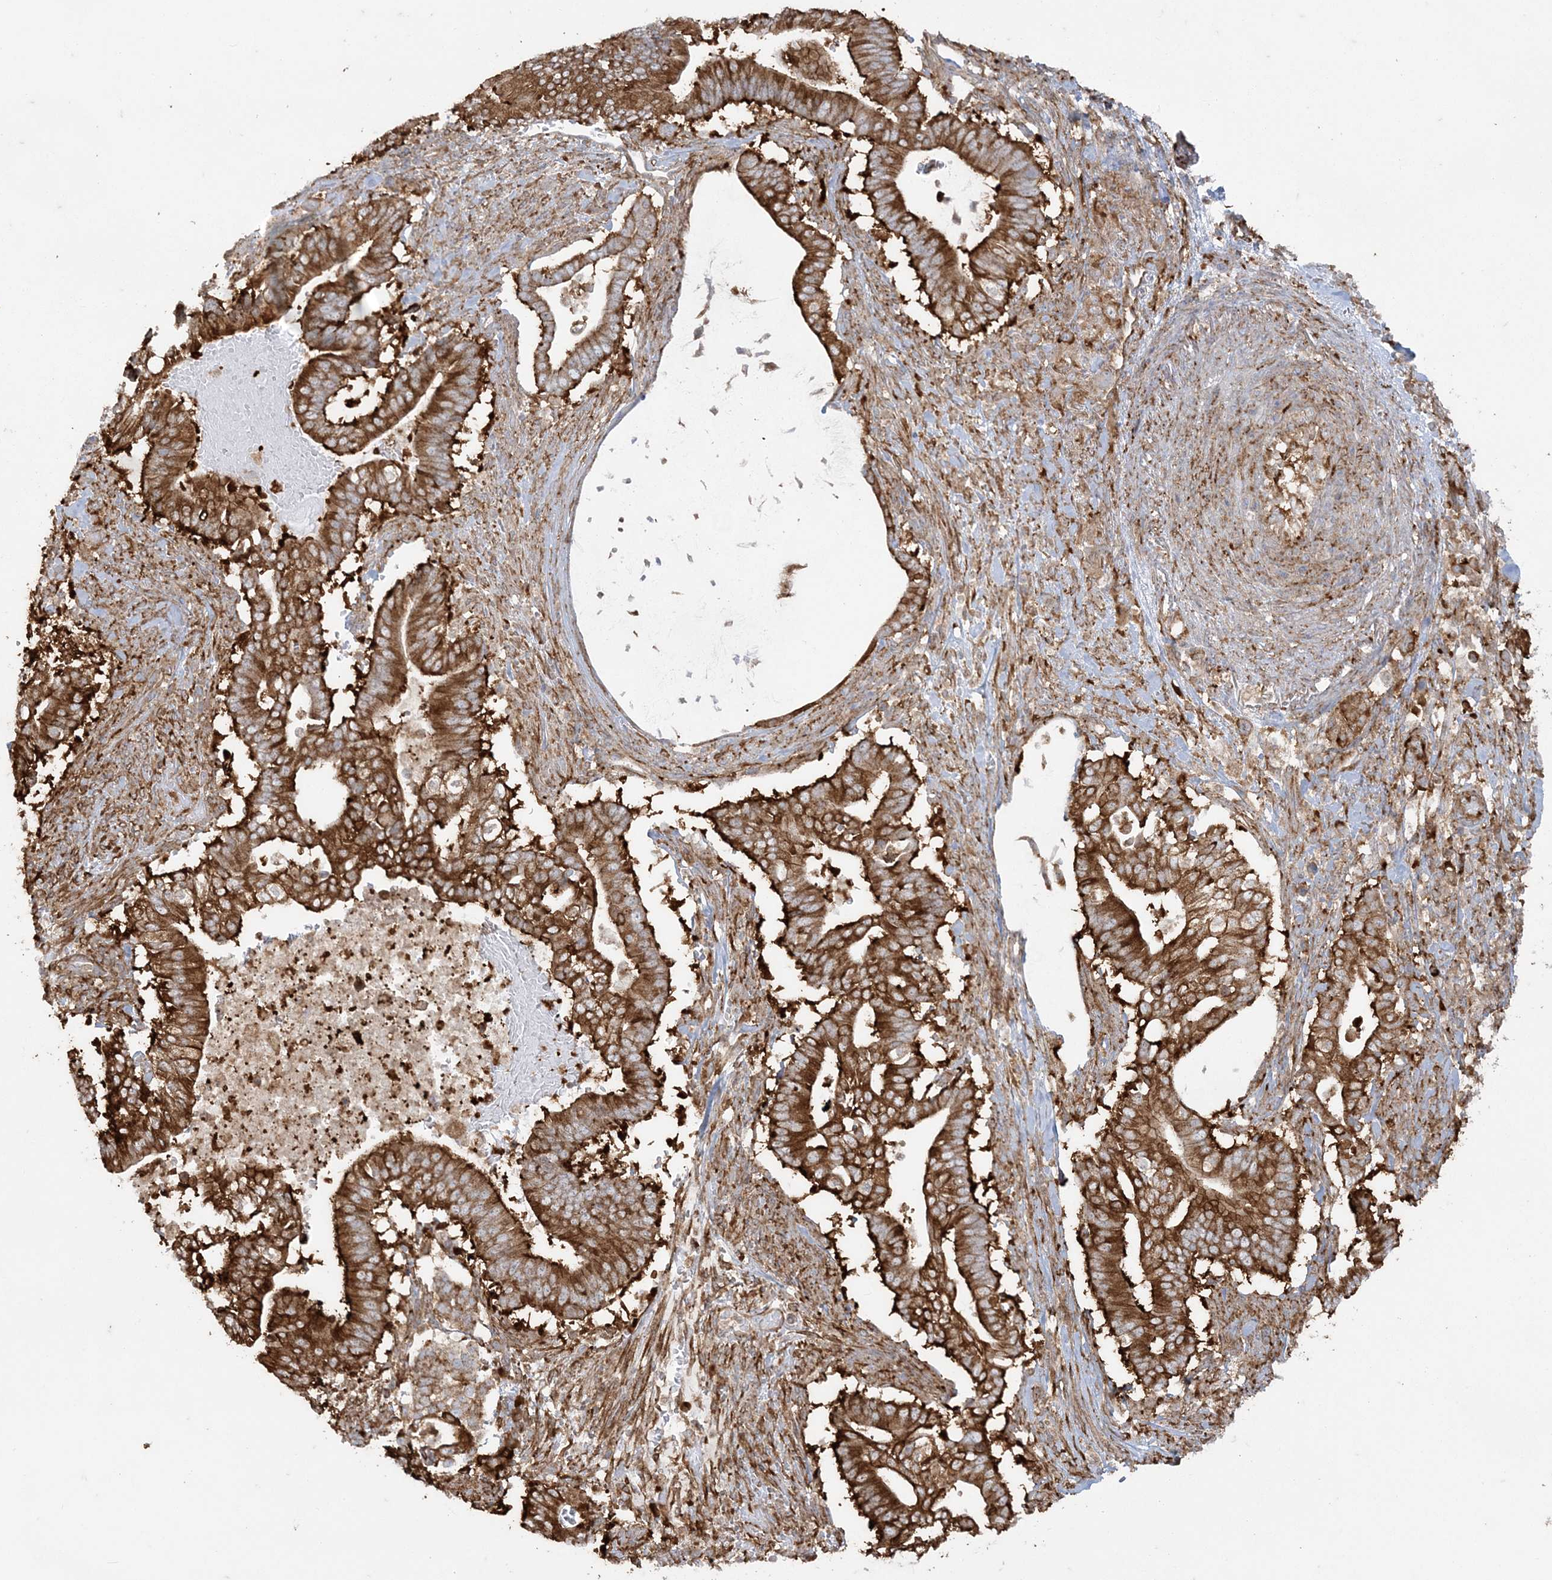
{"staining": {"intensity": "strong", "quantity": ">75%", "location": "cytoplasmic/membranous"}, "tissue": "pancreatic cancer", "cell_type": "Tumor cells", "image_type": "cancer", "snomed": [{"axis": "morphology", "description": "Adenocarcinoma, NOS"}, {"axis": "topography", "description": "Pancreas"}], "caption": "Pancreatic cancer tissue reveals strong cytoplasmic/membranous staining in about >75% of tumor cells (brown staining indicates protein expression, while blue staining denotes nuclei).", "gene": "DERL3", "patient": {"sex": "male", "age": 68}}